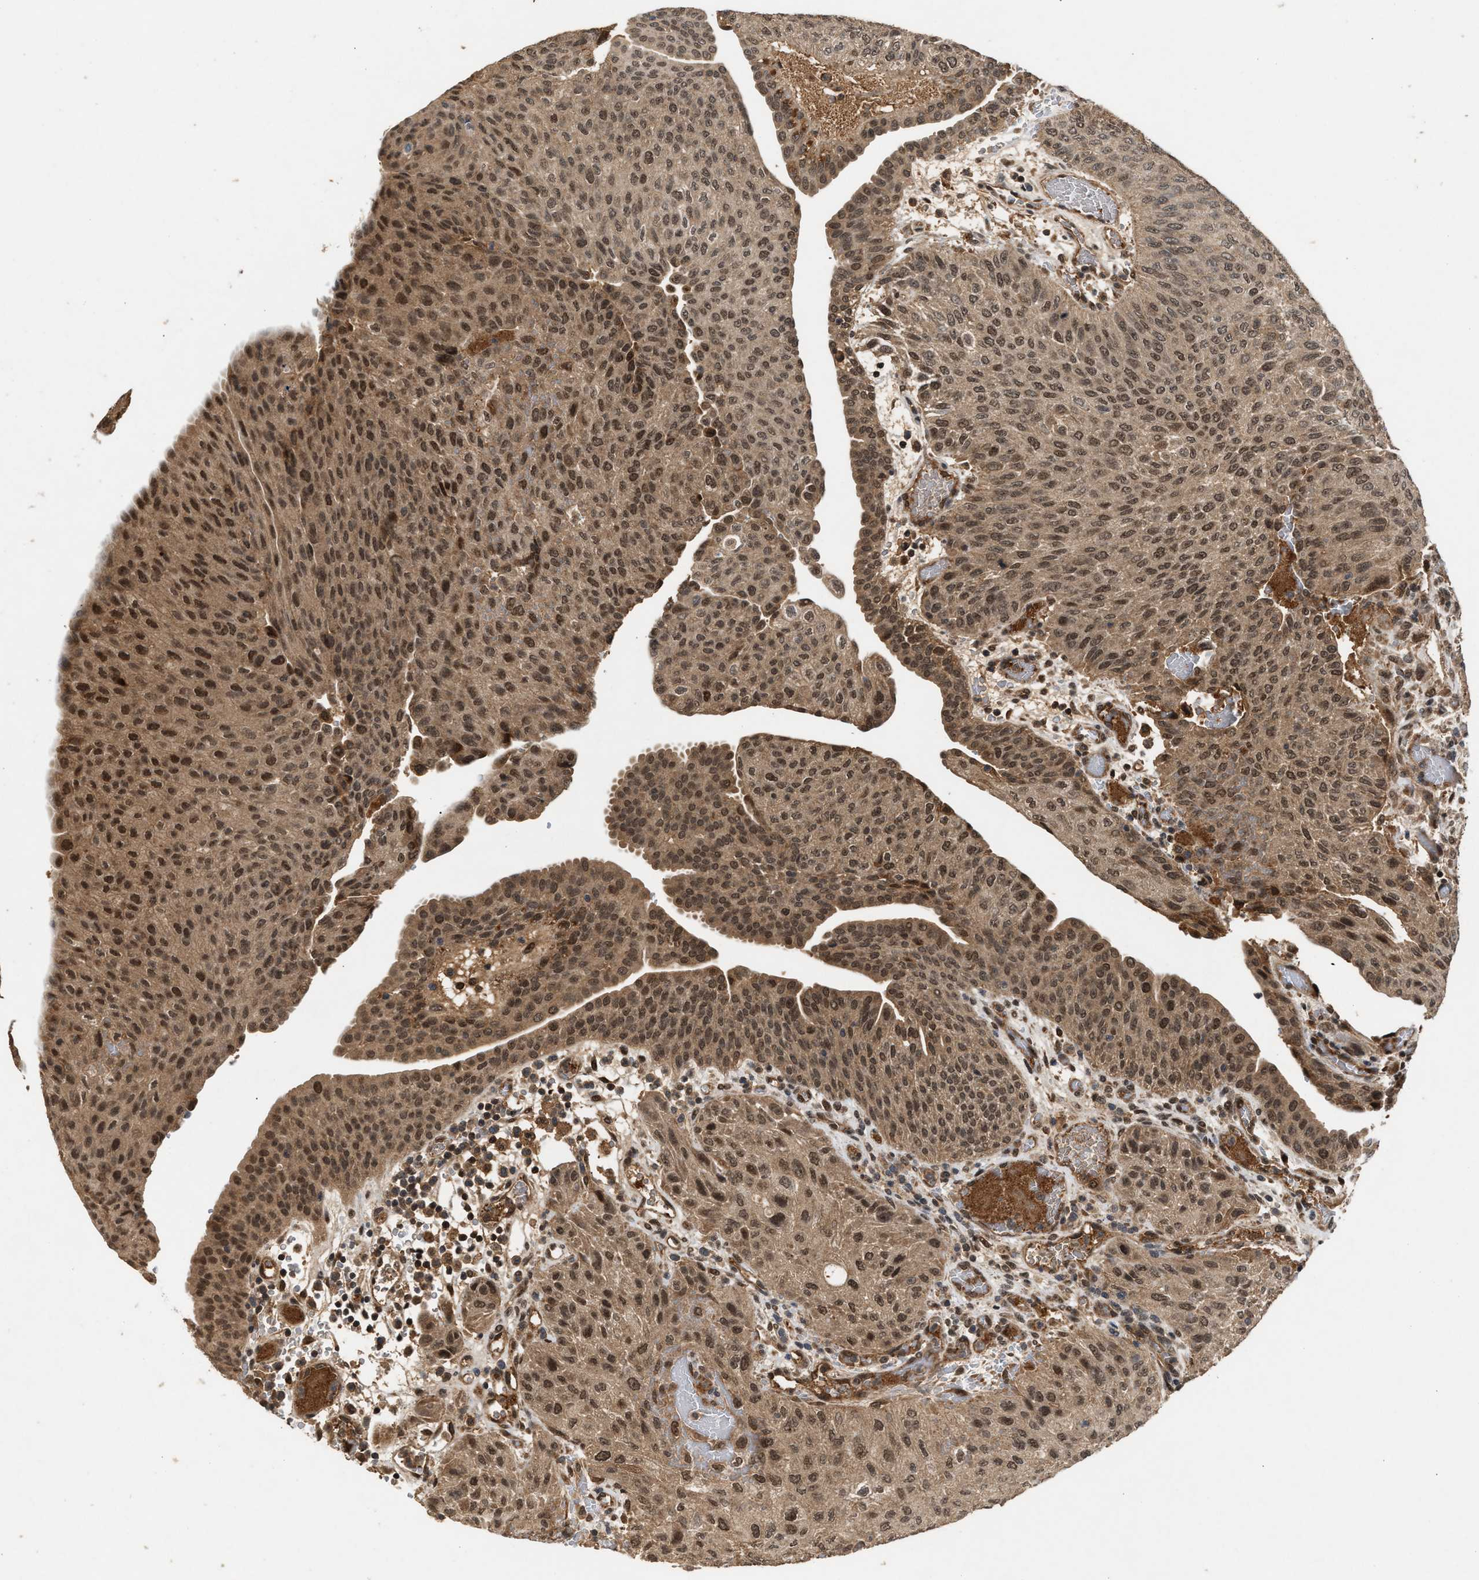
{"staining": {"intensity": "moderate", "quantity": ">75%", "location": "cytoplasmic/membranous,nuclear"}, "tissue": "urothelial cancer", "cell_type": "Tumor cells", "image_type": "cancer", "snomed": [{"axis": "morphology", "description": "Urothelial carcinoma, Low grade"}, {"axis": "morphology", "description": "Urothelial carcinoma, High grade"}, {"axis": "topography", "description": "Urinary bladder"}], "caption": "Urothelial cancer stained with a brown dye reveals moderate cytoplasmic/membranous and nuclear positive expression in approximately >75% of tumor cells.", "gene": "RUSC2", "patient": {"sex": "male", "age": 35}}